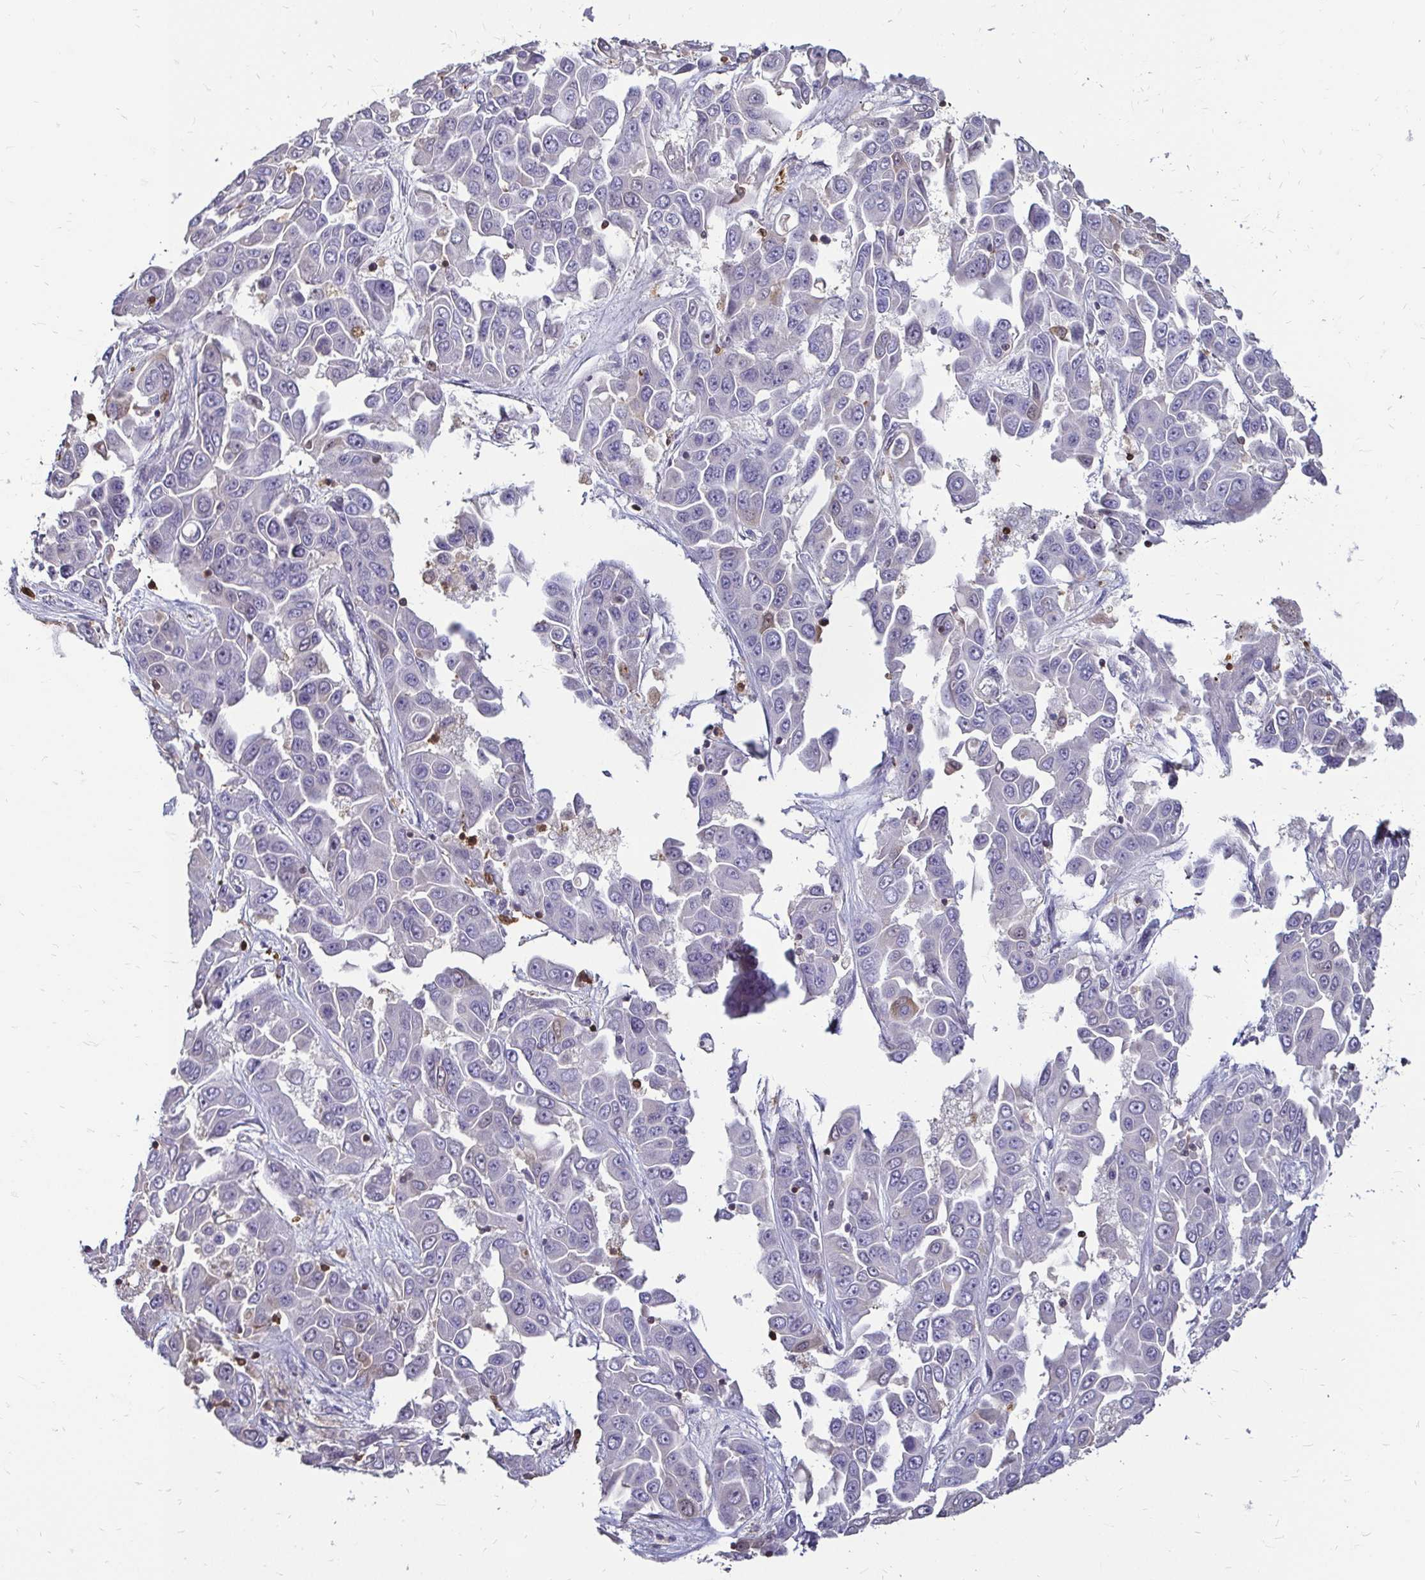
{"staining": {"intensity": "negative", "quantity": "none", "location": "none"}, "tissue": "liver cancer", "cell_type": "Tumor cells", "image_type": "cancer", "snomed": [{"axis": "morphology", "description": "Cholangiocarcinoma"}, {"axis": "topography", "description": "Liver"}], "caption": "An image of cholangiocarcinoma (liver) stained for a protein displays no brown staining in tumor cells. (DAB immunohistochemistry, high magnification).", "gene": "ZFP1", "patient": {"sex": "female", "age": 52}}